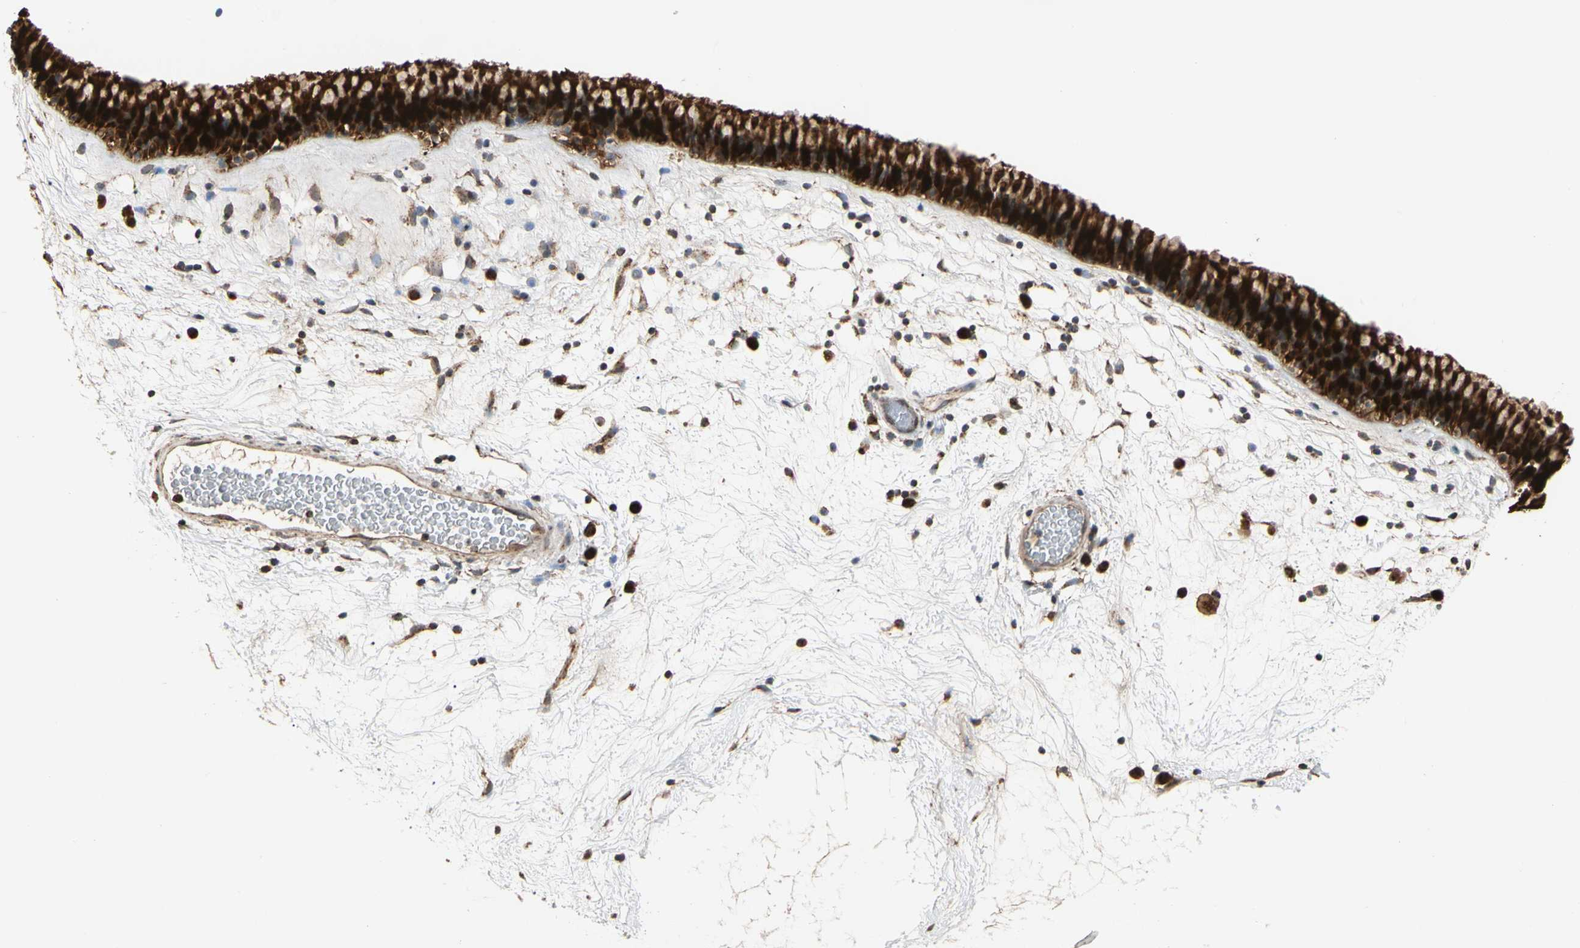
{"staining": {"intensity": "strong", "quantity": ">75%", "location": "cytoplasmic/membranous,nuclear"}, "tissue": "nasopharynx", "cell_type": "Respiratory epithelial cells", "image_type": "normal", "snomed": [{"axis": "morphology", "description": "Normal tissue, NOS"}, {"axis": "morphology", "description": "Inflammation, NOS"}, {"axis": "topography", "description": "Nasopharynx"}], "caption": "IHC of benign nasopharynx displays high levels of strong cytoplasmic/membranous,nuclear positivity in about >75% of respiratory epithelial cells. (brown staining indicates protein expression, while blue staining denotes nuclei).", "gene": "PRDX5", "patient": {"sex": "male", "age": 48}}